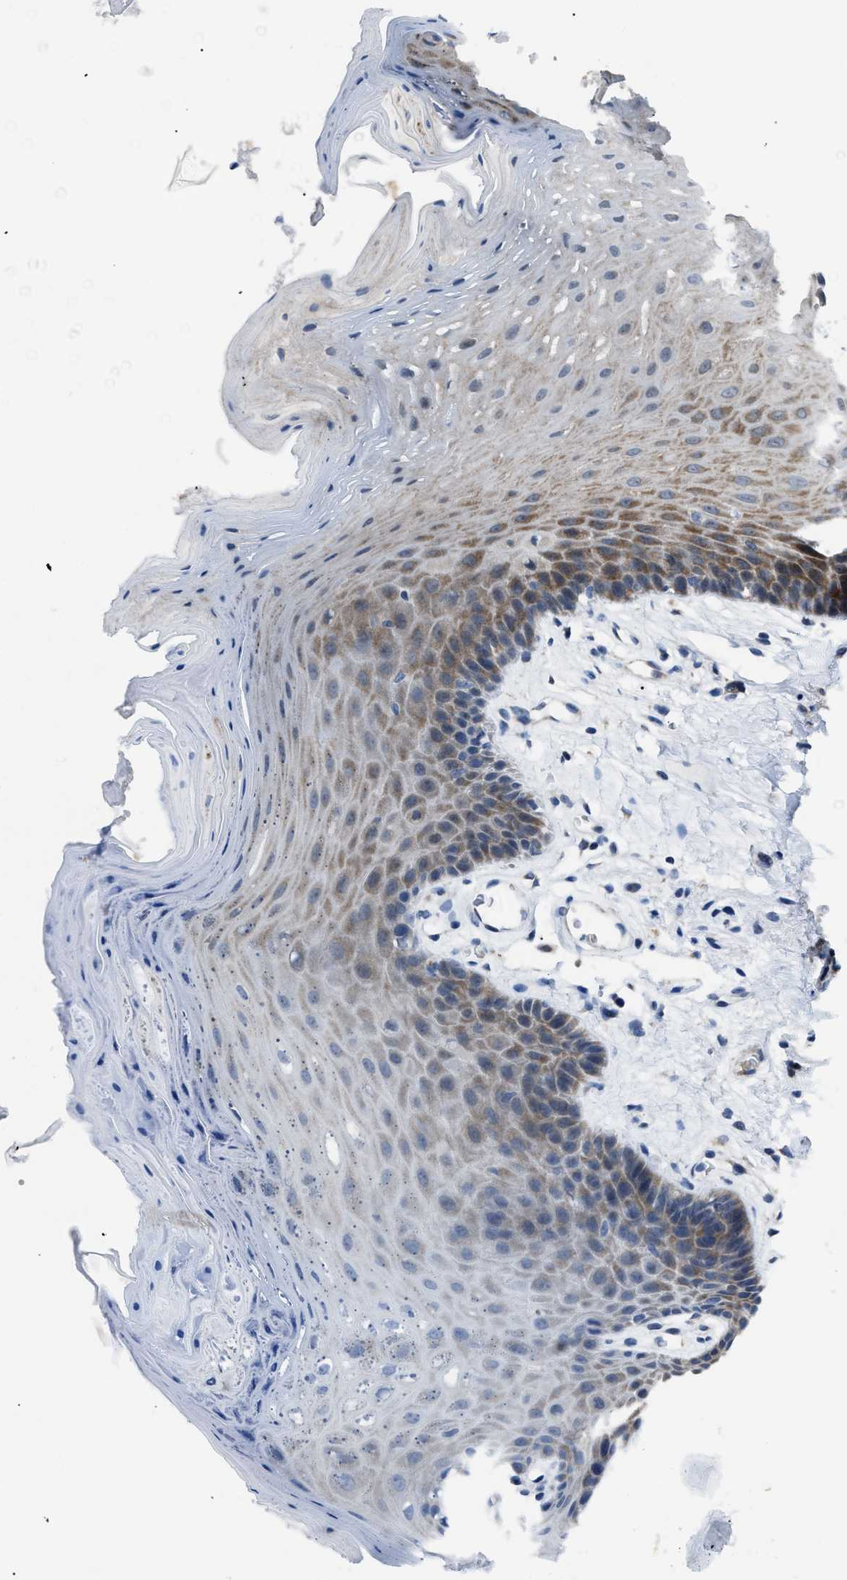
{"staining": {"intensity": "moderate", "quantity": "25%-75%", "location": "cytoplasmic/membranous"}, "tissue": "oral mucosa", "cell_type": "Squamous epithelial cells", "image_type": "normal", "snomed": [{"axis": "morphology", "description": "Normal tissue, NOS"}, {"axis": "morphology", "description": "Squamous cell carcinoma, NOS"}, {"axis": "topography", "description": "Oral tissue"}, {"axis": "topography", "description": "Head-Neck"}], "caption": "Oral mucosa stained with immunohistochemistry (IHC) shows moderate cytoplasmic/membranous staining in approximately 25%-75% of squamous epithelial cells.", "gene": "AGO2", "patient": {"sex": "male", "age": 71}}